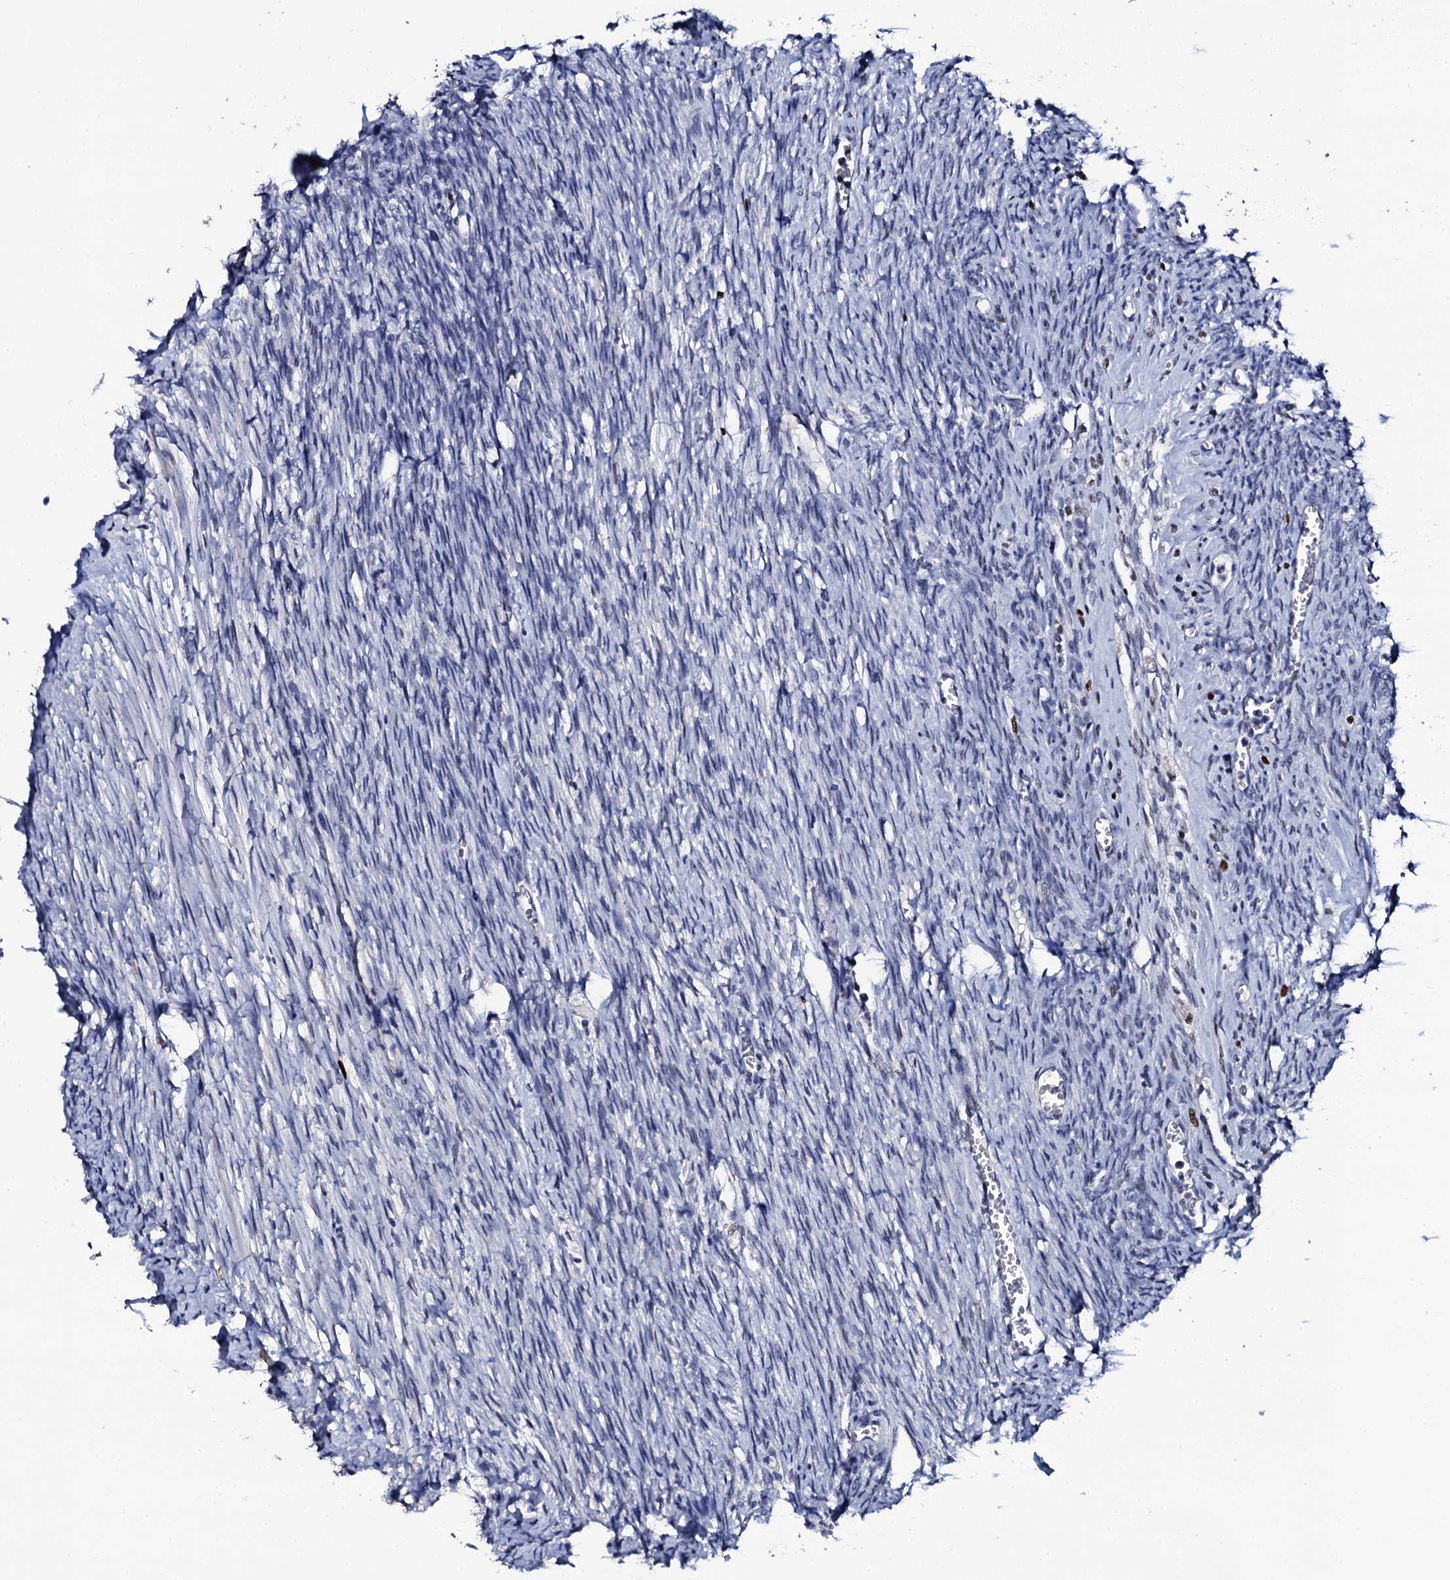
{"staining": {"intensity": "strong", "quantity": ">75%", "location": "cytoplasmic/membranous,nuclear"}, "tissue": "ovary", "cell_type": "Follicle cells", "image_type": "normal", "snomed": [{"axis": "morphology", "description": "Normal tissue, NOS"}, {"axis": "topography", "description": "Ovary"}], "caption": "IHC histopathology image of normal ovary: ovary stained using IHC demonstrates high levels of strong protein expression localized specifically in the cytoplasmic/membranous,nuclear of follicle cells, appearing as a cytoplasmic/membranous,nuclear brown color.", "gene": "NPM2", "patient": {"sex": "female", "age": 44}}